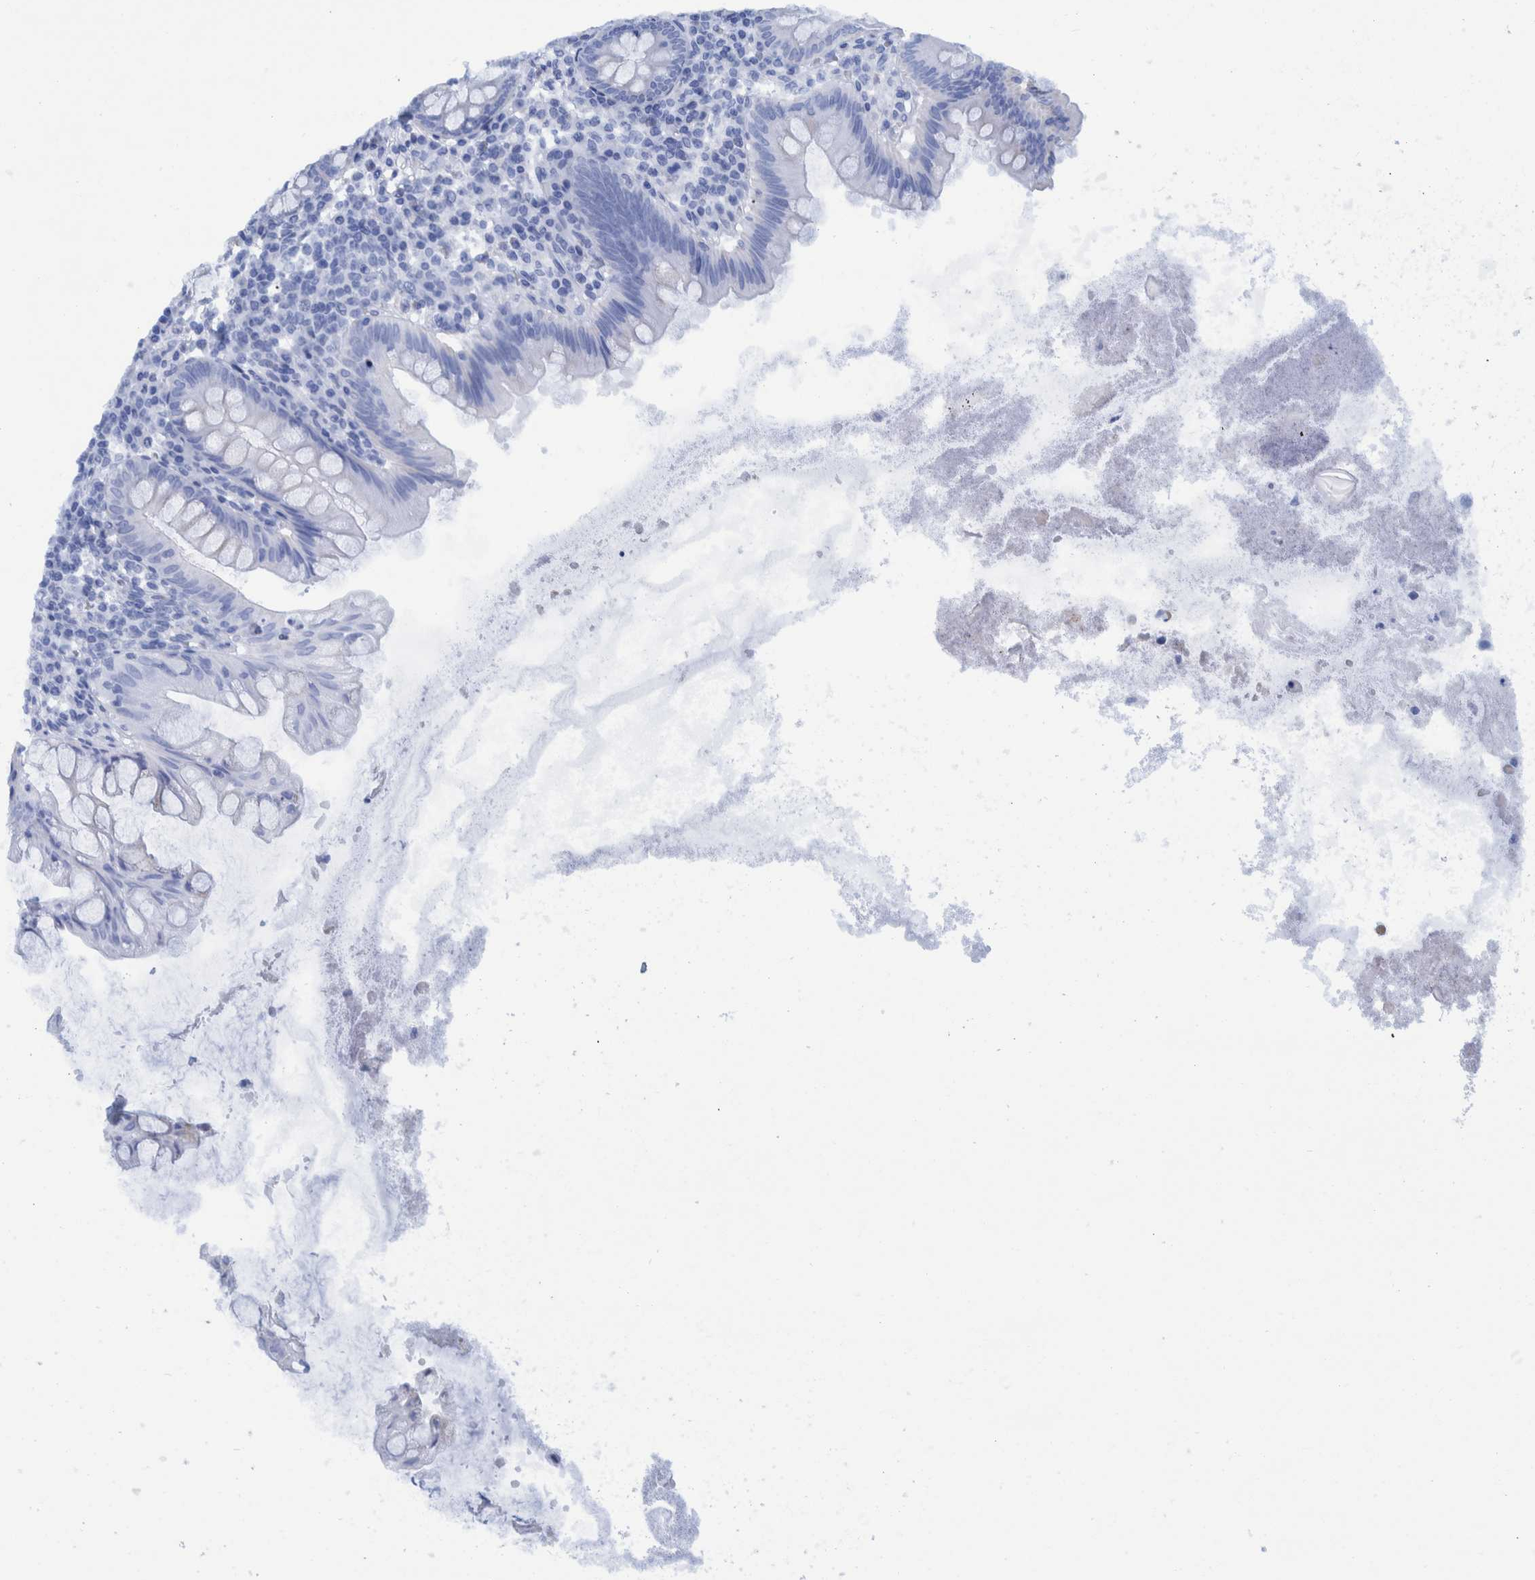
{"staining": {"intensity": "negative", "quantity": "none", "location": "none"}, "tissue": "appendix", "cell_type": "Glandular cells", "image_type": "normal", "snomed": [{"axis": "morphology", "description": "Normal tissue, NOS"}, {"axis": "topography", "description": "Appendix"}], "caption": "Normal appendix was stained to show a protein in brown. There is no significant expression in glandular cells.", "gene": "BZW2", "patient": {"sex": "male", "age": 56}}